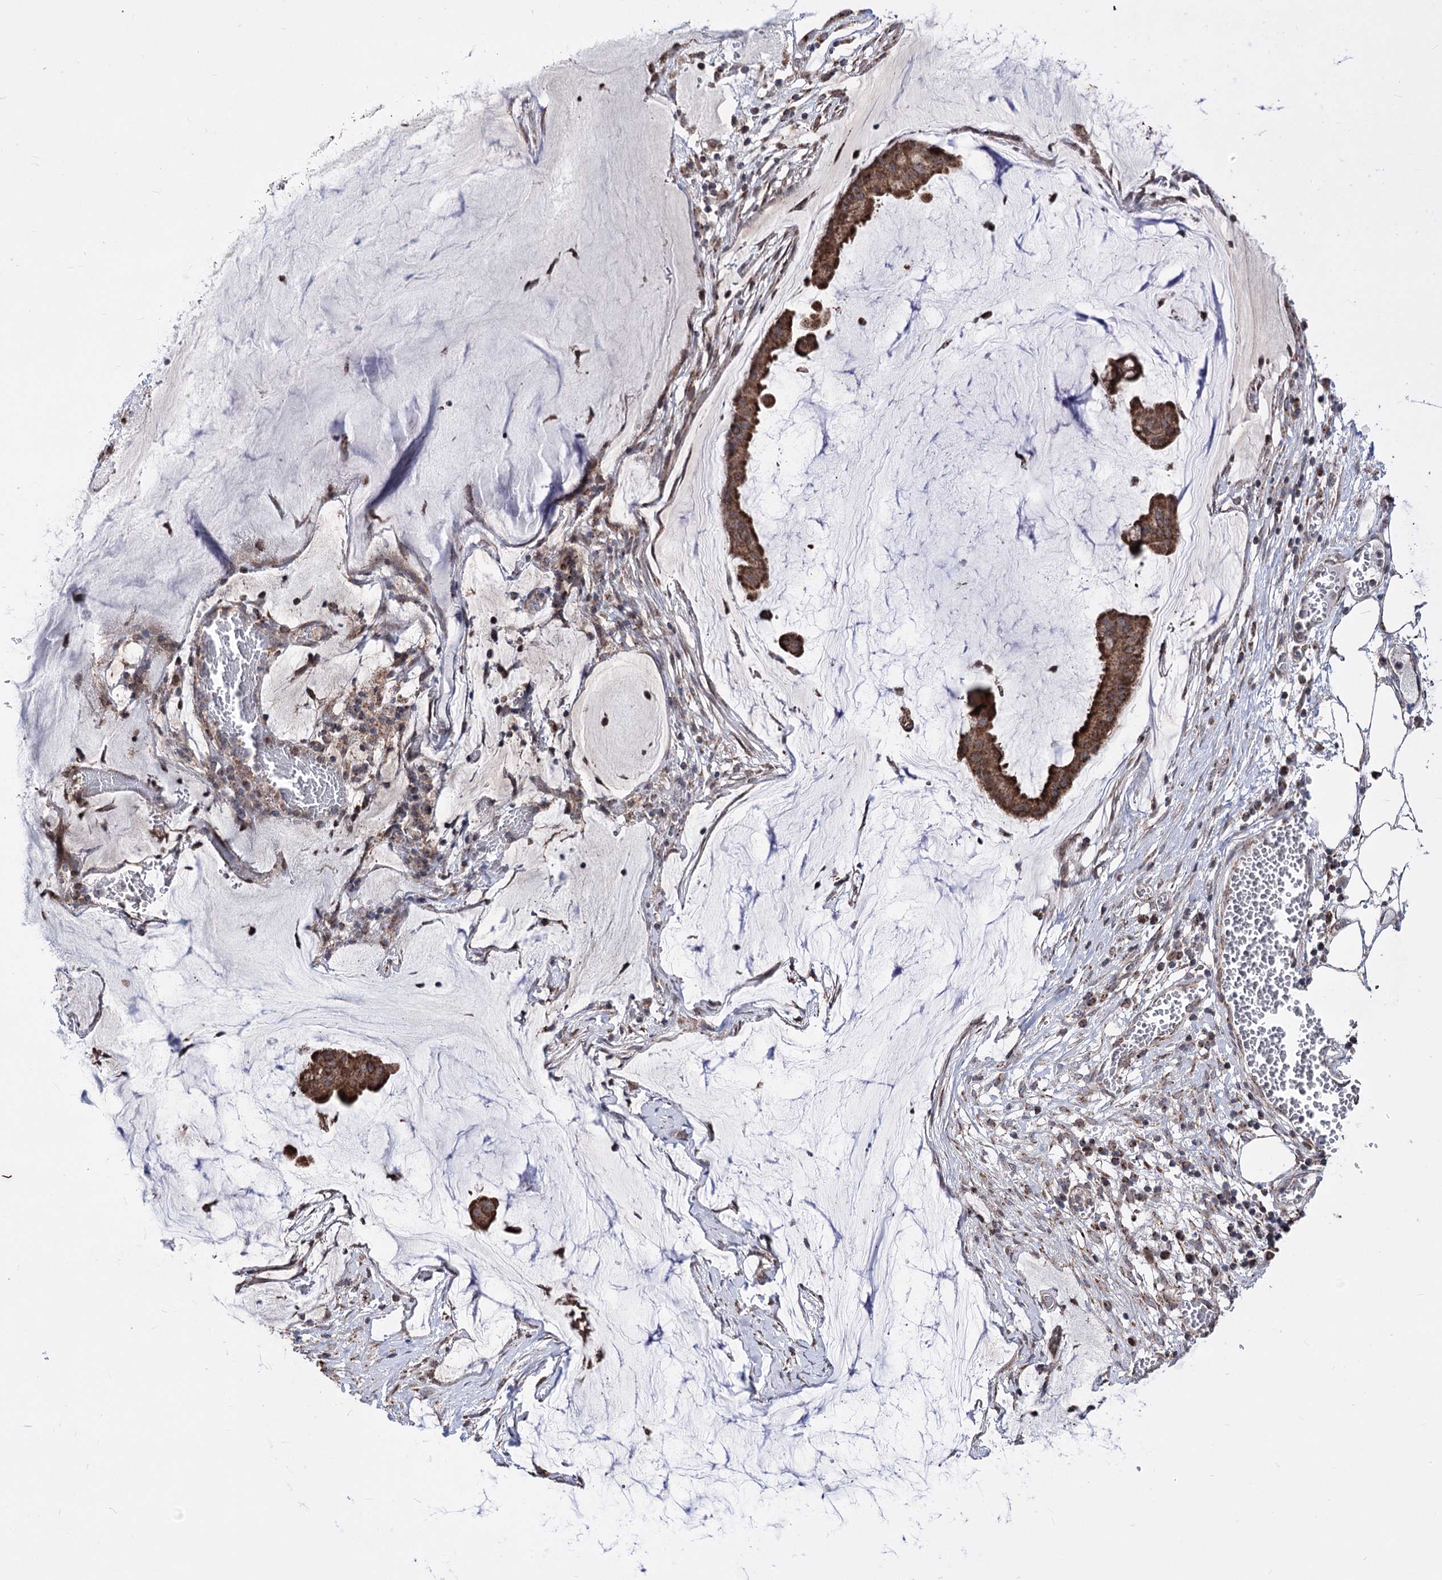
{"staining": {"intensity": "strong", "quantity": ">75%", "location": "cytoplasmic/membranous"}, "tissue": "ovarian cancer", "cell_type": "Tumor cells", "image_type": "cancer", "snomed": [{"axis": "morphology", "description": "Cystadenocarcinoma, mucinous, NOS"}, {"axis": "topography", "description": "Ovary"}], "caption": "Brown immunohistochemical staining in human ovarian cancer reveals strong cytoplasmic/membranous staining in approximately >75% of tumor cells.", "gene": "CREB3L4", "patient": {"sex": "female", "age": 73}}